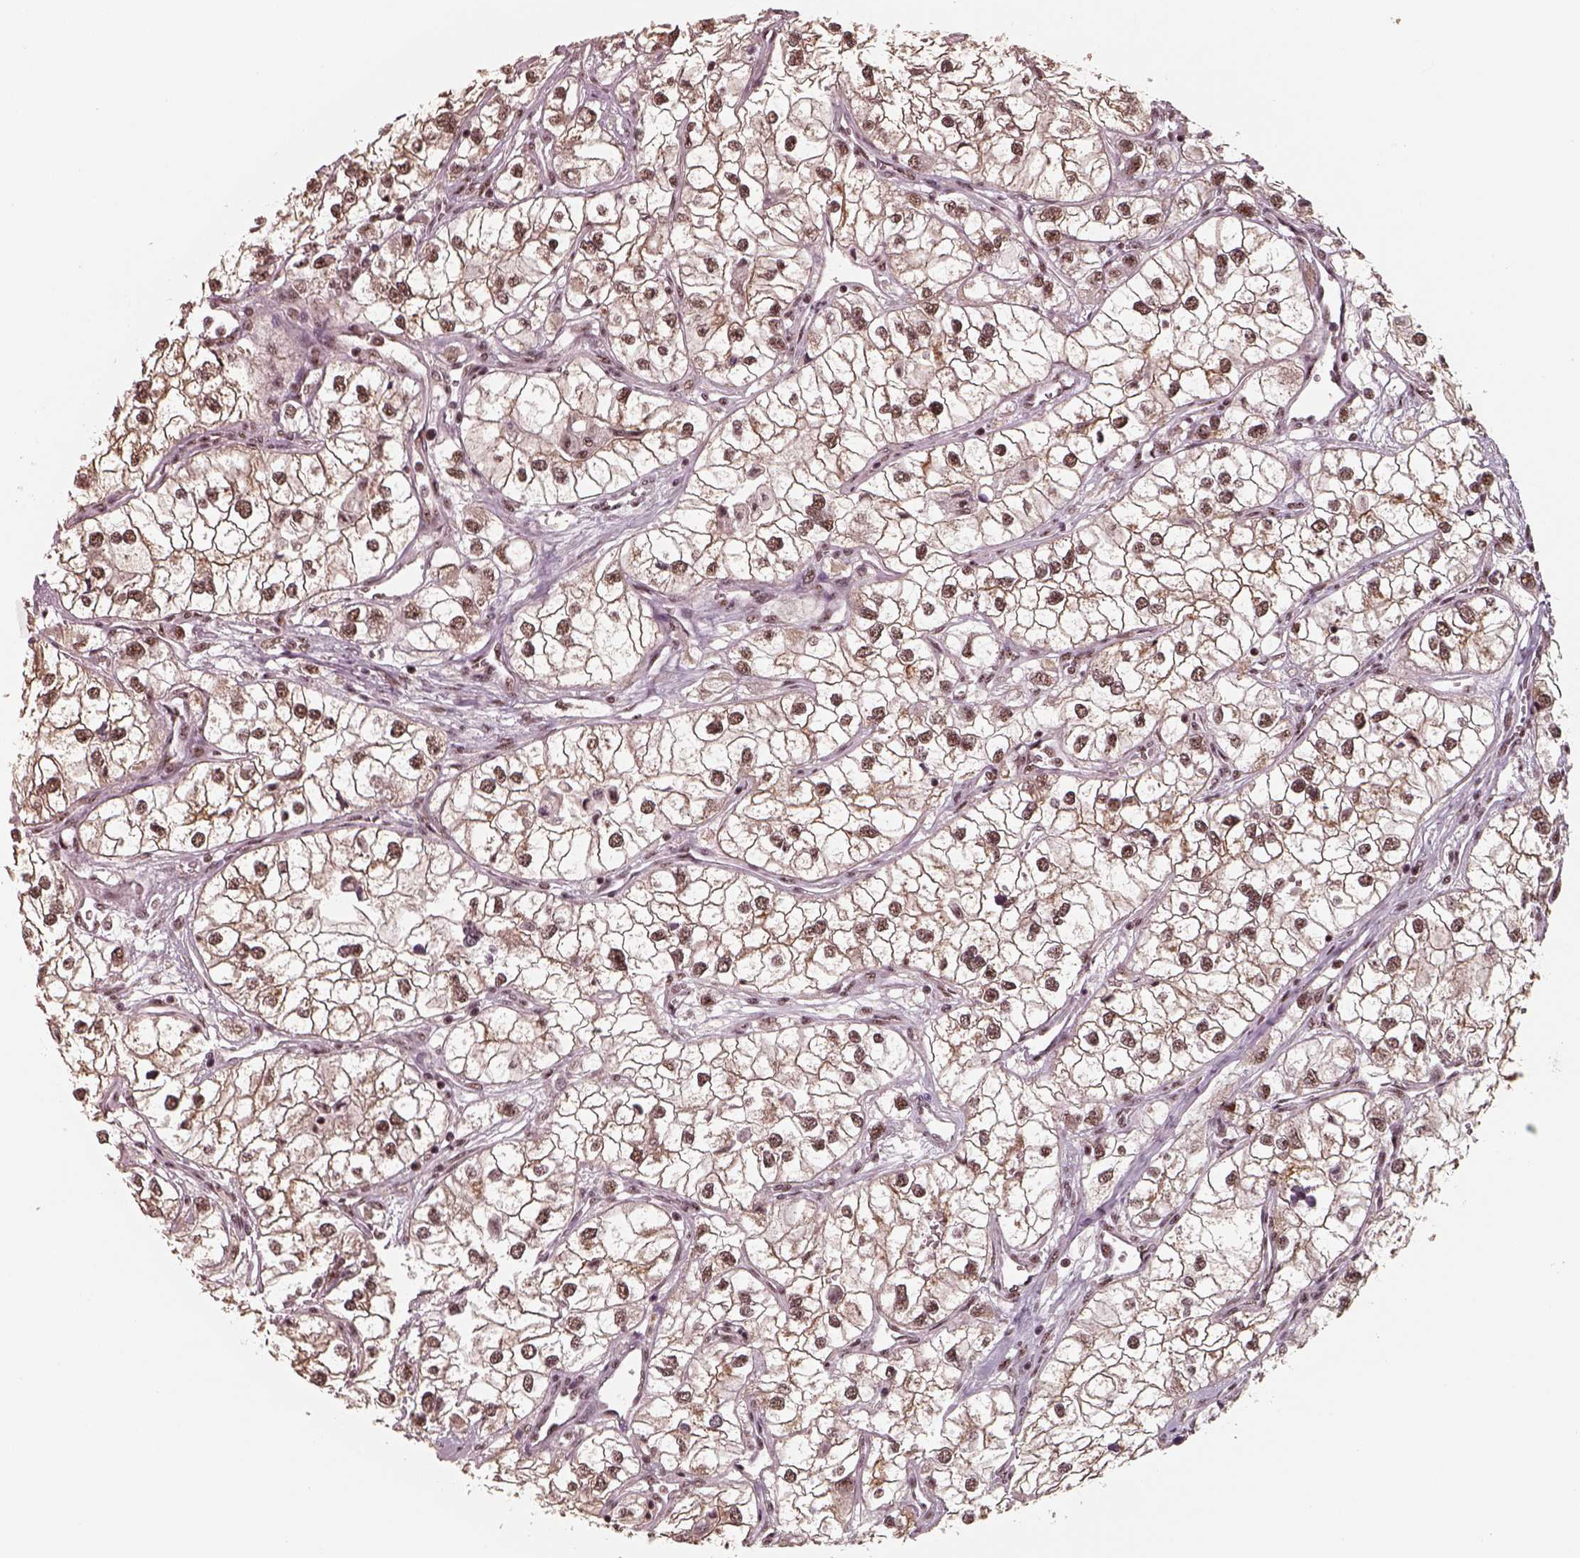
{"staining": {"intensity": "moderate", "quantity": ">75%", "location": "nuclear"}, "tissue": "renal cancer", "cell_type": "Tumor cells", "image_type": "cancer", "snomed": [{"axis": "morphology", "description": "Adenocarcinoma, NOS"}, {"axis": "topography", "description": "Kidney"}], "caption": "Moderate nuclear positivity for a protein is seen in about >75% of tumor cells of renal cancer (adenocarcinoma) using IHC.", "gene": "ATXN7L3", "patient": {"sex": "male", "age": 59}}